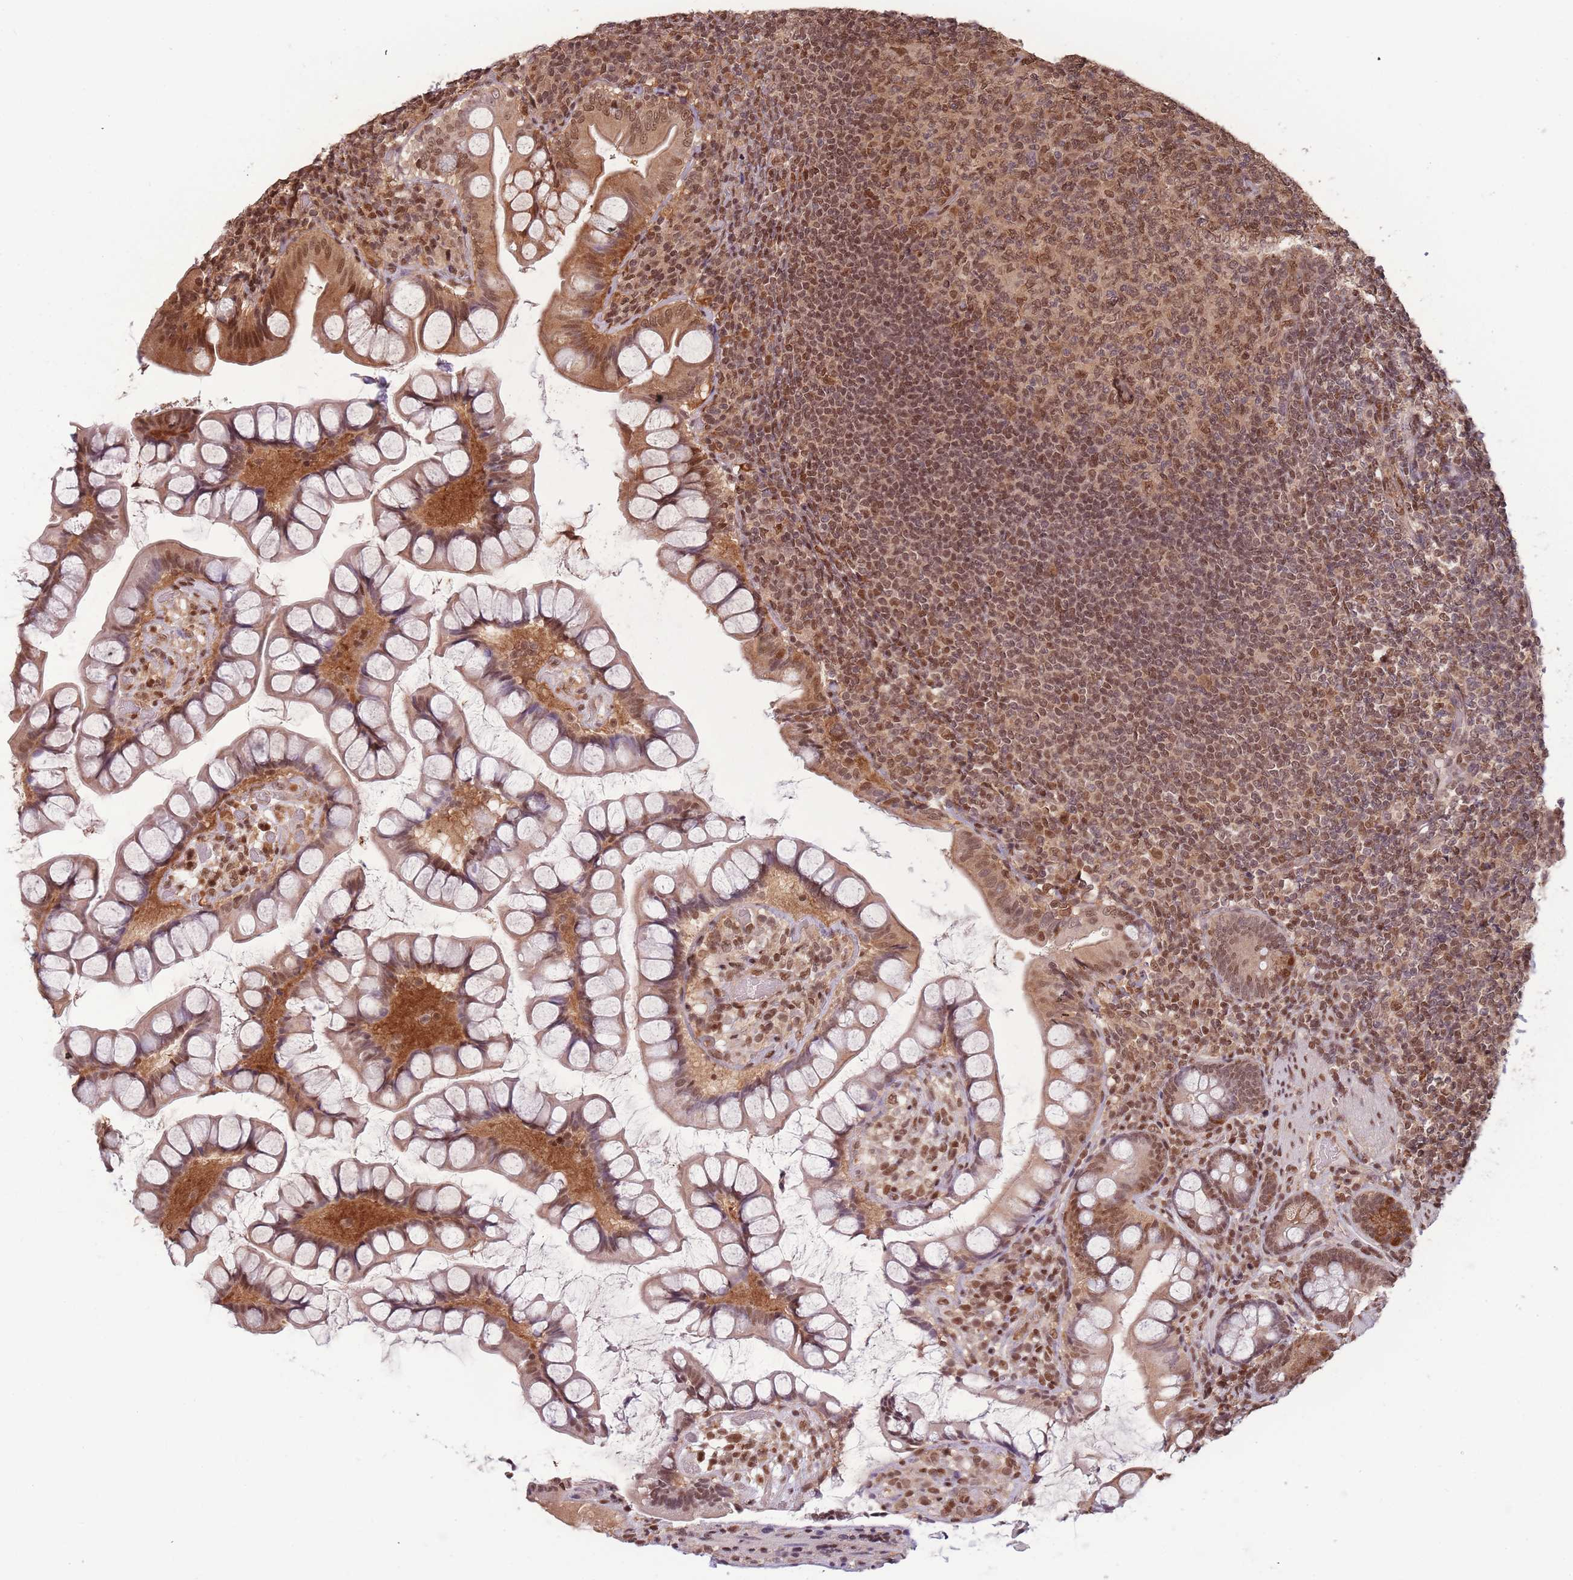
{"staining": {"intensity": "strong", "quantity": ">75%", "location": "cytoplasmic/membranous,nuclear"}, "tissue": "small intestine", "cell_type": "Glandular cells", "image_type": "normal", "snomed": [{"axis": "morphology", "description": "Normal tissue, NOS"}, {"axis": "topography", "description": "Small intestine"}], "caption": "Protein staining by immunohistochemistry (IHC) exhibits strong cytoplasmic/membranous,nuclear expression in approximately >75% of glandular cells in normal small intestine. The staining was performed using DAB to visualize the protein expression in brown, while the nuclei were stained in blue with hematoxylin (Magnification: 20x).", "gene": "RPS27A", "patient": {"sex": "male", "age": 70}}